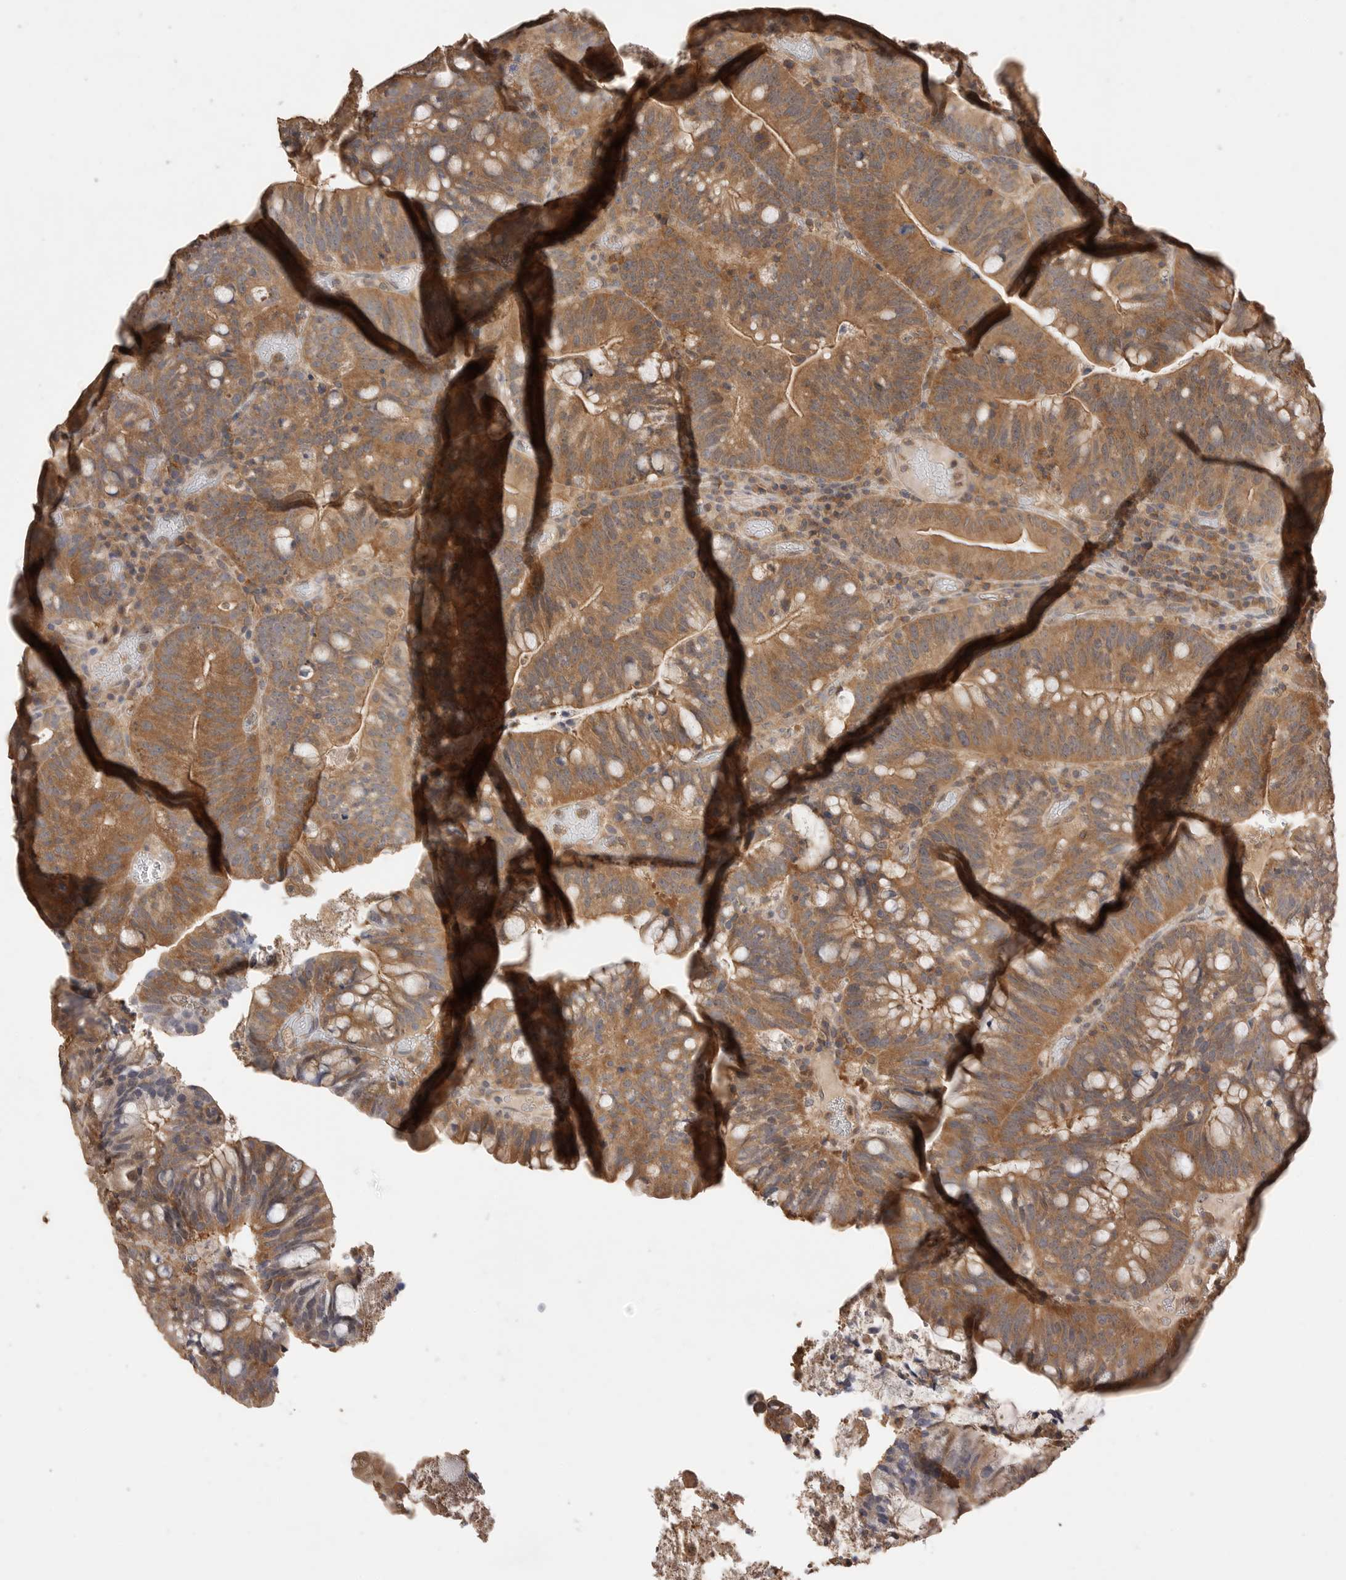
{"staining": {"intensity": "moderate", "quantity": ">75%", "location": "cytoplasmic/membranous"}, "tissue": "colorectal cancer", "cell_type": "Tumor cells", "image_type": "cancer", "snomed": [{"axis": "morphology", "description": "Adenocarcinoma, NOS"}, {"axis": "topography", "description": "Colon"}], "caption": "Colorectal cancer was stained to show a protein in brown. There is medium levels of moderate cytoplasmic/membranous staining in approximately >75% of tumor cells. Ihc stains the protein of interest in brown and the nuclei are stained blue.", "gene": "MAP2K1", "patient": {"sex": "female", "age": 66}}